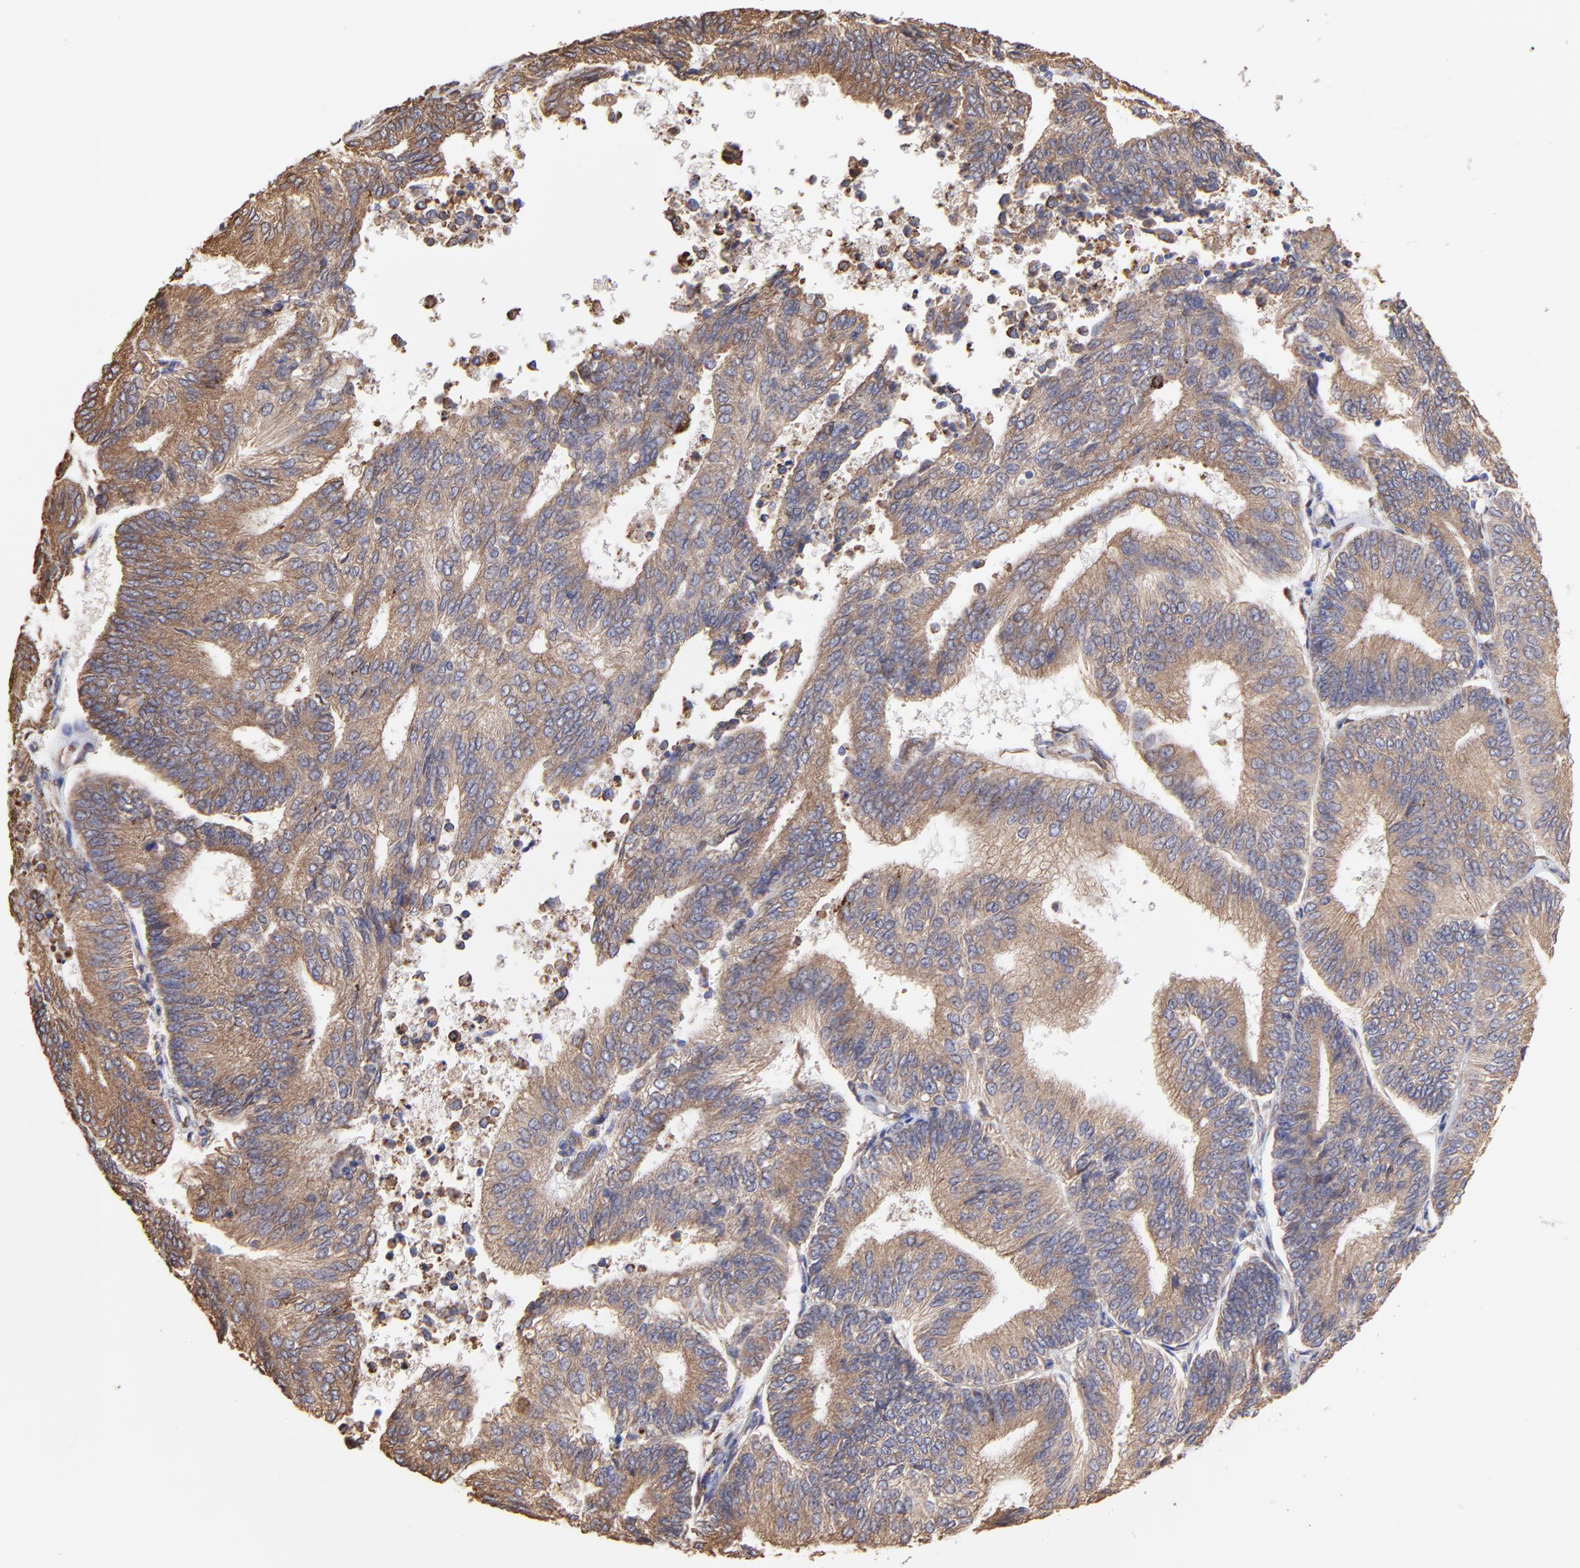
{"staining": {"intensity": "moderate", "quantity": ">75%", "location": "cytoplasmic/membranous"}, "tissue": "endometrial cancer", "cell_type": "Tumor cells", "image_type": "cancer", "snomed": [{"axis": "morphology", "description": "Adenocarcinoma, NOS"}, {"axis": "topography", "description": "Endometrium"}], "caption": "Immunohistochemical staining of endometrial cancer reveals medium levels of moderate cytoplasmic/membranous protein positivity in about >75% of tumor cells.", "gene": "PFKM", "patient": {"sex": "female", "age": 55}}